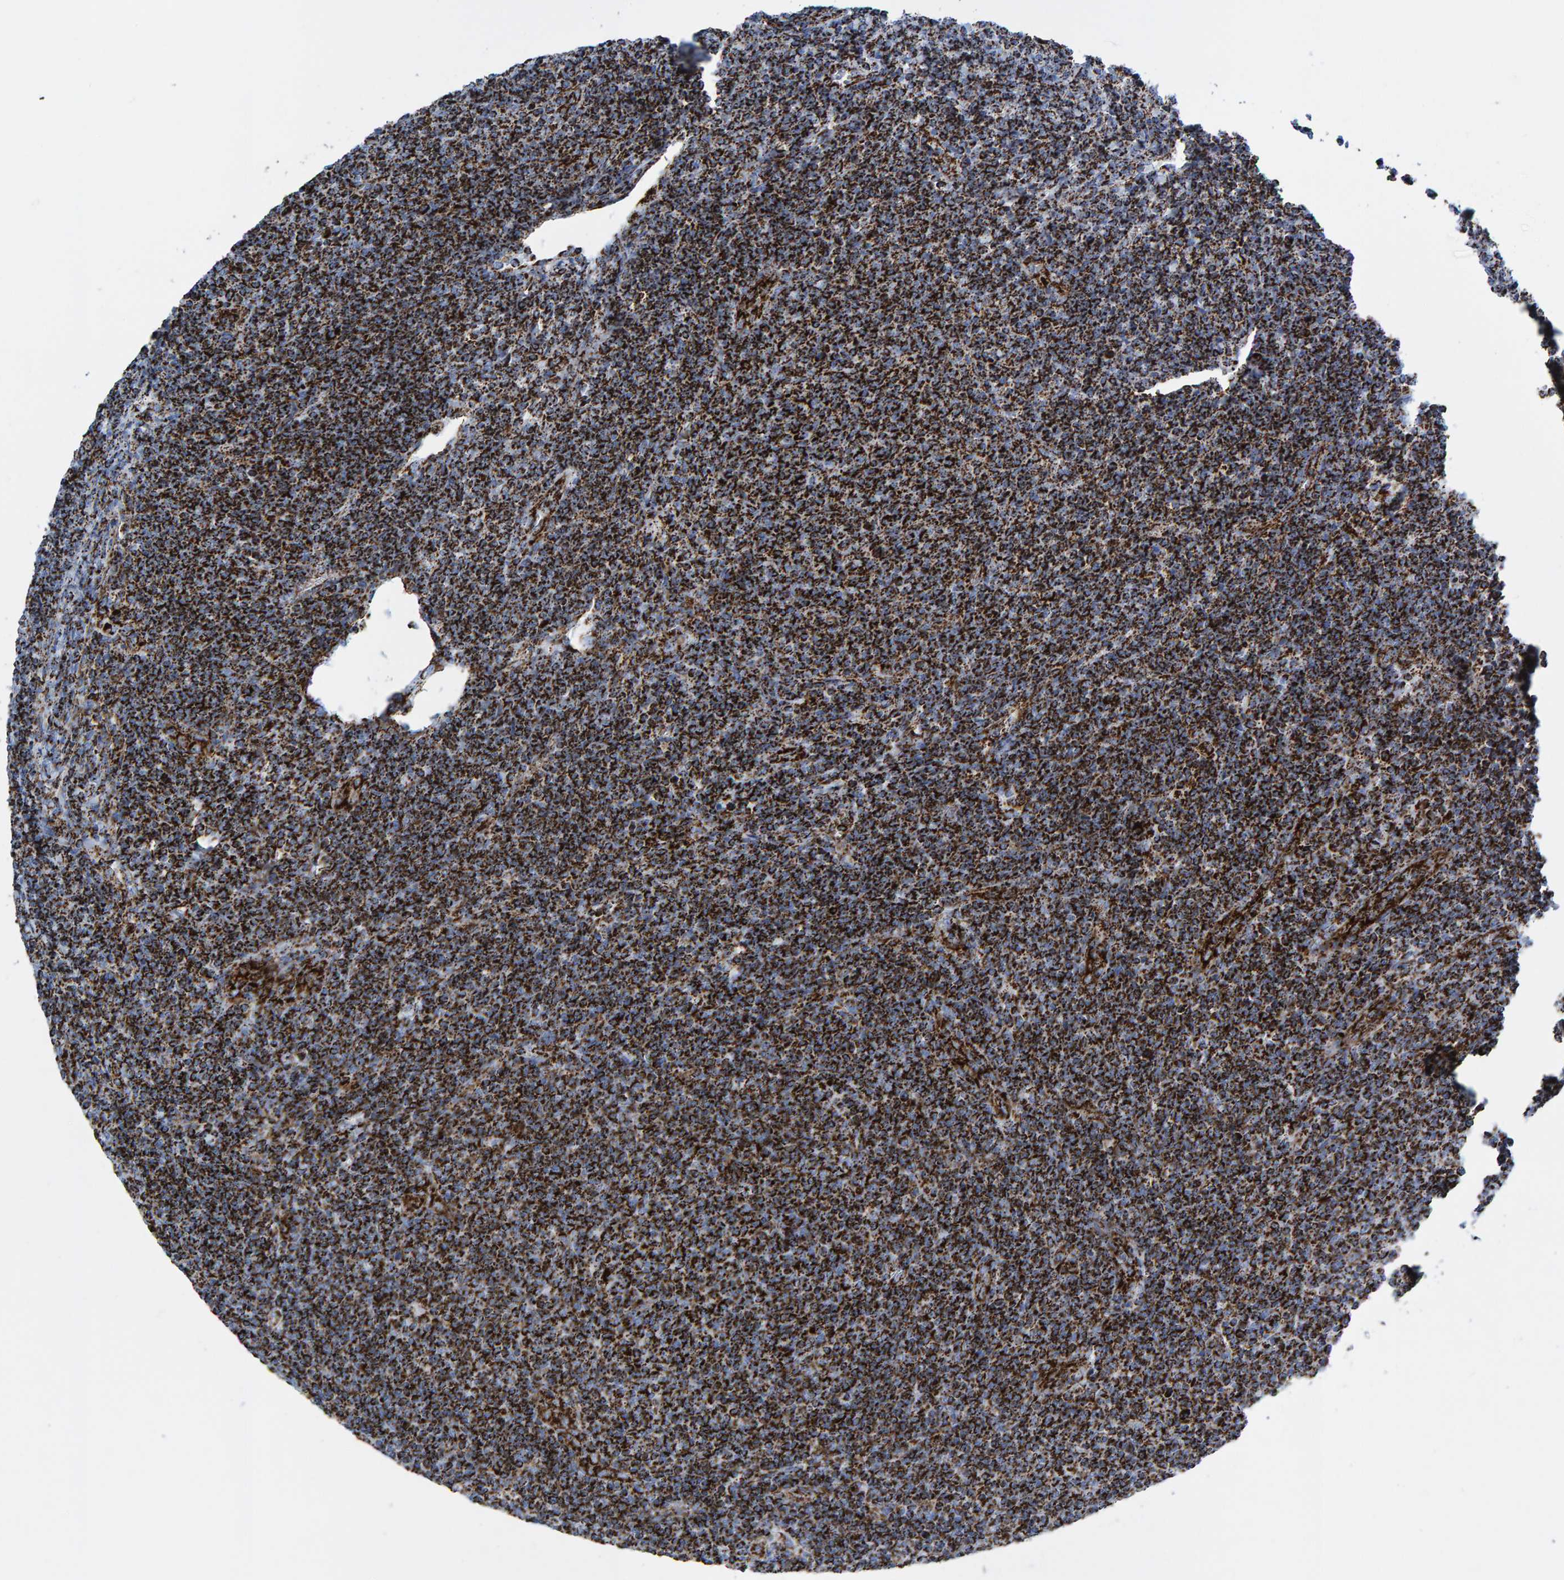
{"staining": {"intensity": "strong", "quantity": ">75%", "location": "cytoplasmic/membranous"}, "tissue": "lymphoma", "cell_type": "Tumor cells", "image_type": "cancer", "snomed": [{"axis": "morphology", "description": "Malignant lymphoma, non-Hodgkin's type, Low grade"}, {"axis": "topography", "description": "Lymph node"}], "caption": "Immunohistochemical staining of lymphoma shows high levels of strong cytoplasmic/membranous positivity in about >75% of tumor cells.", "gene": "ENSG00000262660", "patient": {"sex": "male", "age": 66}}